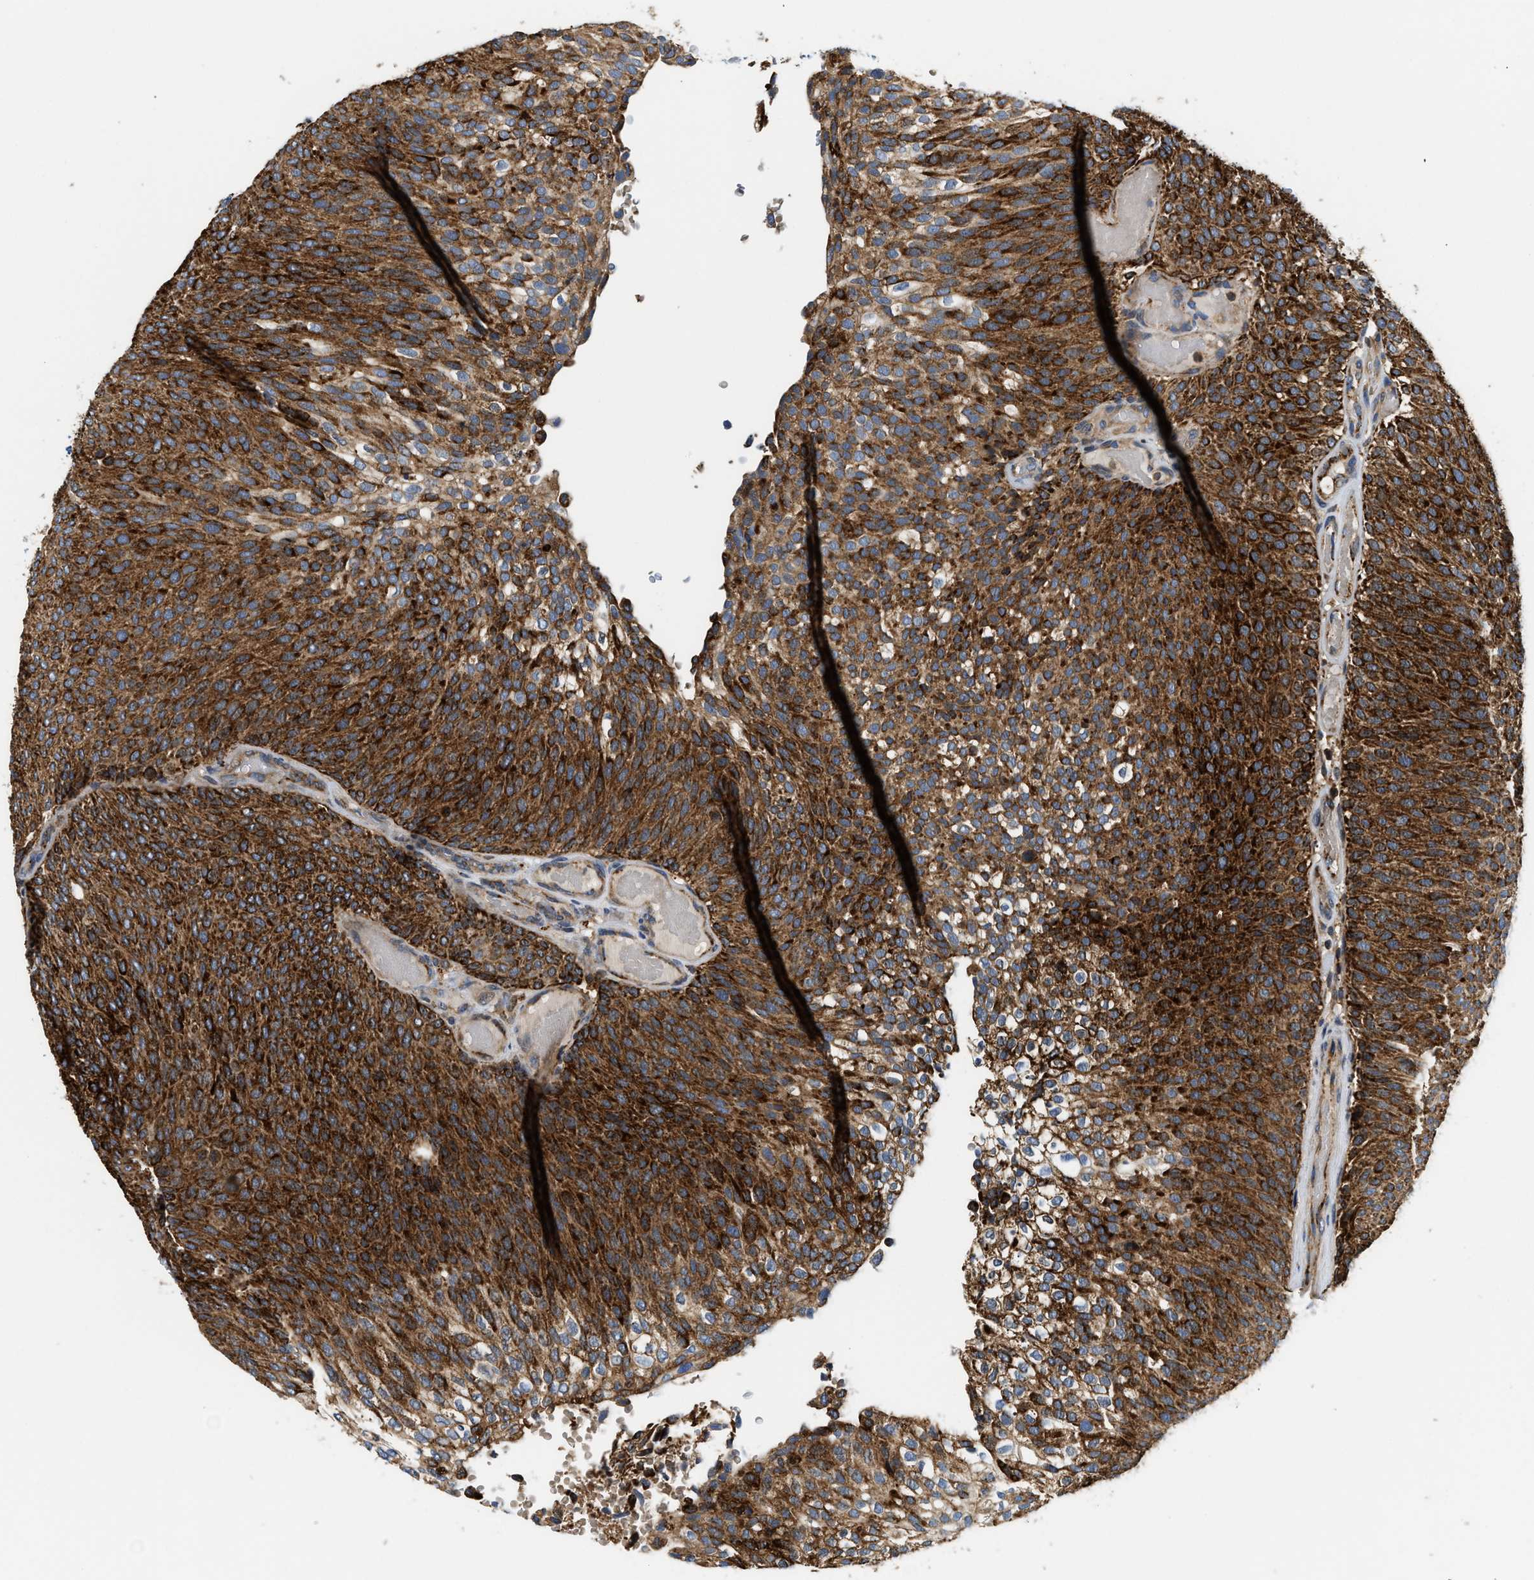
{"staining": {"intensity": "strong", "quantity": ">75%", "location": "cytoplasmic/membranous"}, "tissue": "urothelial cancer", "cell_type": "Tumor cells", "image_type": "cancer", "snomed": [{"axis": "morphology", "description": "Urothelial carcinoma, Low grade"}, {"axis": "topography", "description": "Urinary bladder"}], "caption": "Urothelial carcinoma (low-grade) was stained to show a protein in brown. There is high levels of strong cytoplasmic/membranous staining in approximately >75% of tumor cells.", "gene": "CCM2", "patient": {"sex": "male", "age": 78}}